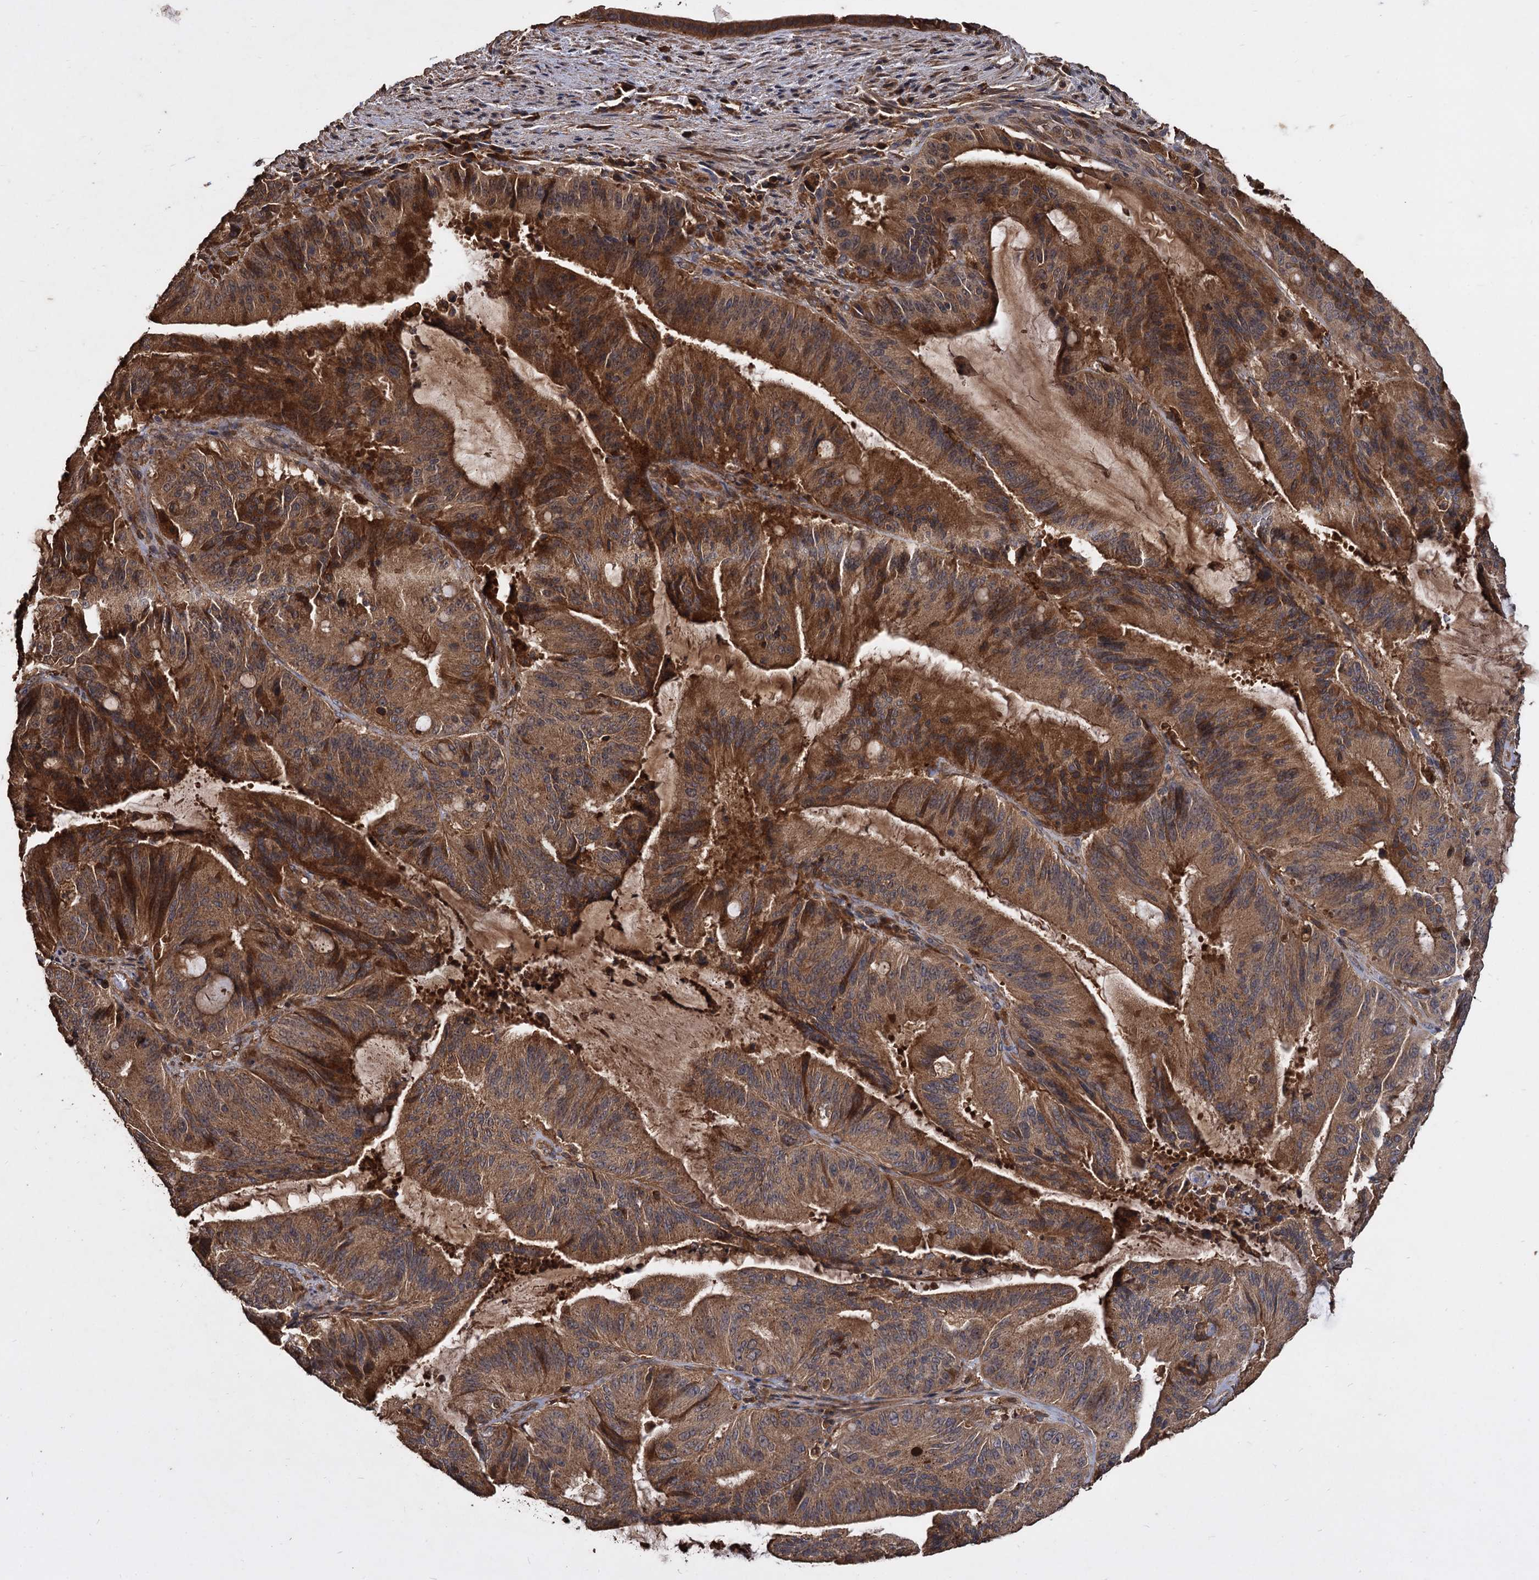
{"staining": {"intensity": "strong", "quantity": ">75%", "location": "cytoplasmic/membranous"}, "tissue": "liver cancer", "cell_type": "Tumor cells", "image_type": "cancer", "snomed": [{"axis": "morphology", "description": "Normal tissue, NOS"}, {"axis": "morphology", "description": "Cholangiocarcinoma"}, {"axis": "topography", "description": "Liver"}, {"axis": "topography", "description": "Peripheral nerve tissue"}], "caption": "Immunohistochemical staining of human liver cholangiocarcinoma exhibits strong cytoplasmic/membranous protein expression in approximately >75% of tumor cells.", "gene": "GCLC", "patient": {"sex": "female", "age": 73}}